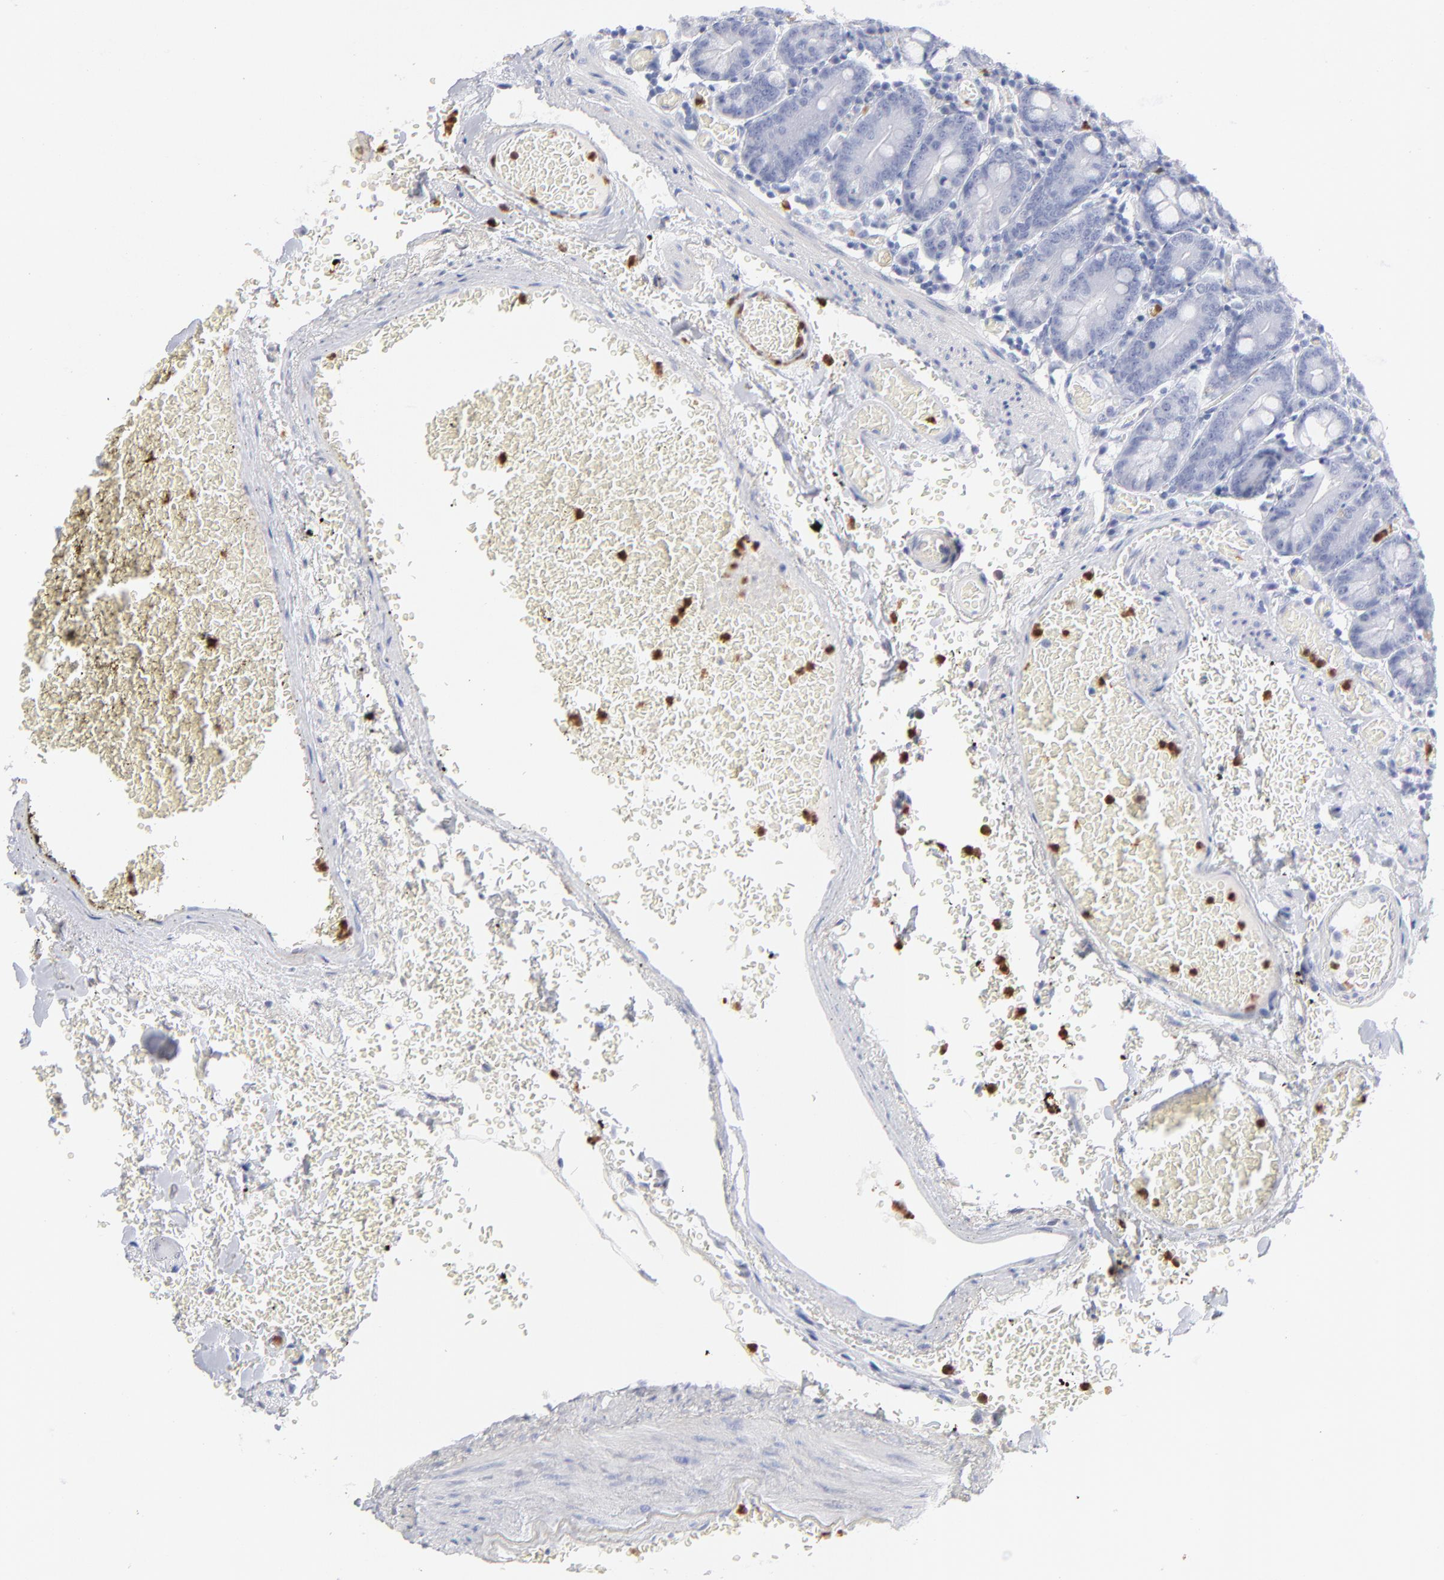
{"staining": {"intensity": "negative", "quantity": "none", "location": "none"}, "tissue": "small intestine", "cell_type": "Glandular cells", "image_type": "normal", "snomed": [{"axis": "morphology", "description": "Normal tissue, NOS"}, {"axis": "topography", "description": "Small intestine"}], "caption": "The image exhibits no staining of glandular cells in unremarkable small intestine.", "gene": "ARG1", "patient": {"sex": "male", "age": 71}}